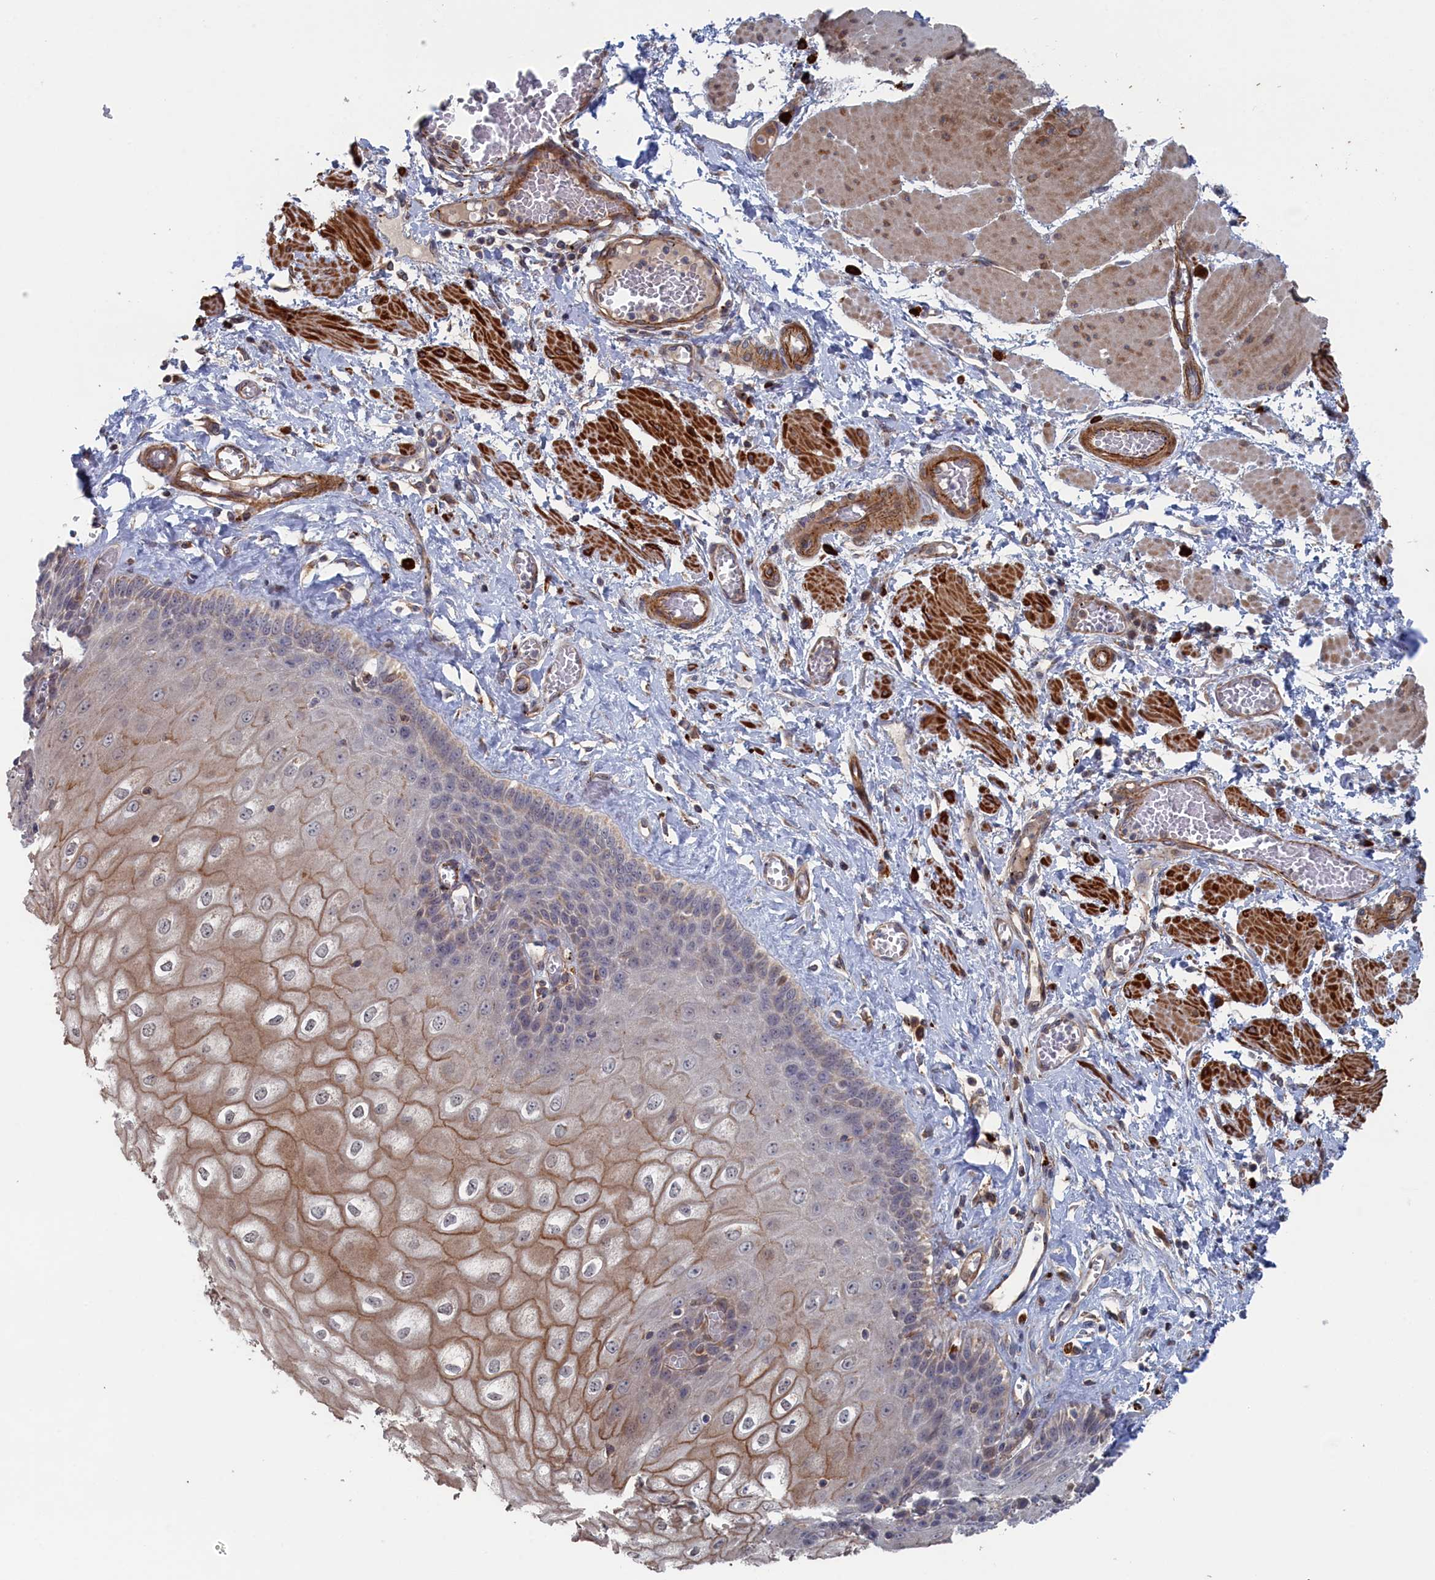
{"staining": {"intensity": "moderate", "quantity": "25%-75%", "location": "cytoplasmic/membranous"}, "tissue": "esophagus", "cell_type": "Squamous epithelial cells", "image_type": "normal", "snomed": [{"axis": "morphology", "description": "Normal tissue, NOS"}, {"axis": "topography", "description": "Esophagus"}], "caption": "This is an image of IHC staining of benign esophagus, which shows moderate staining in the cytoplasmic/membranous of squamous epithelial cells.", "gene": "FILIP1L", "patient": {"sex": "male", "age": 60}}